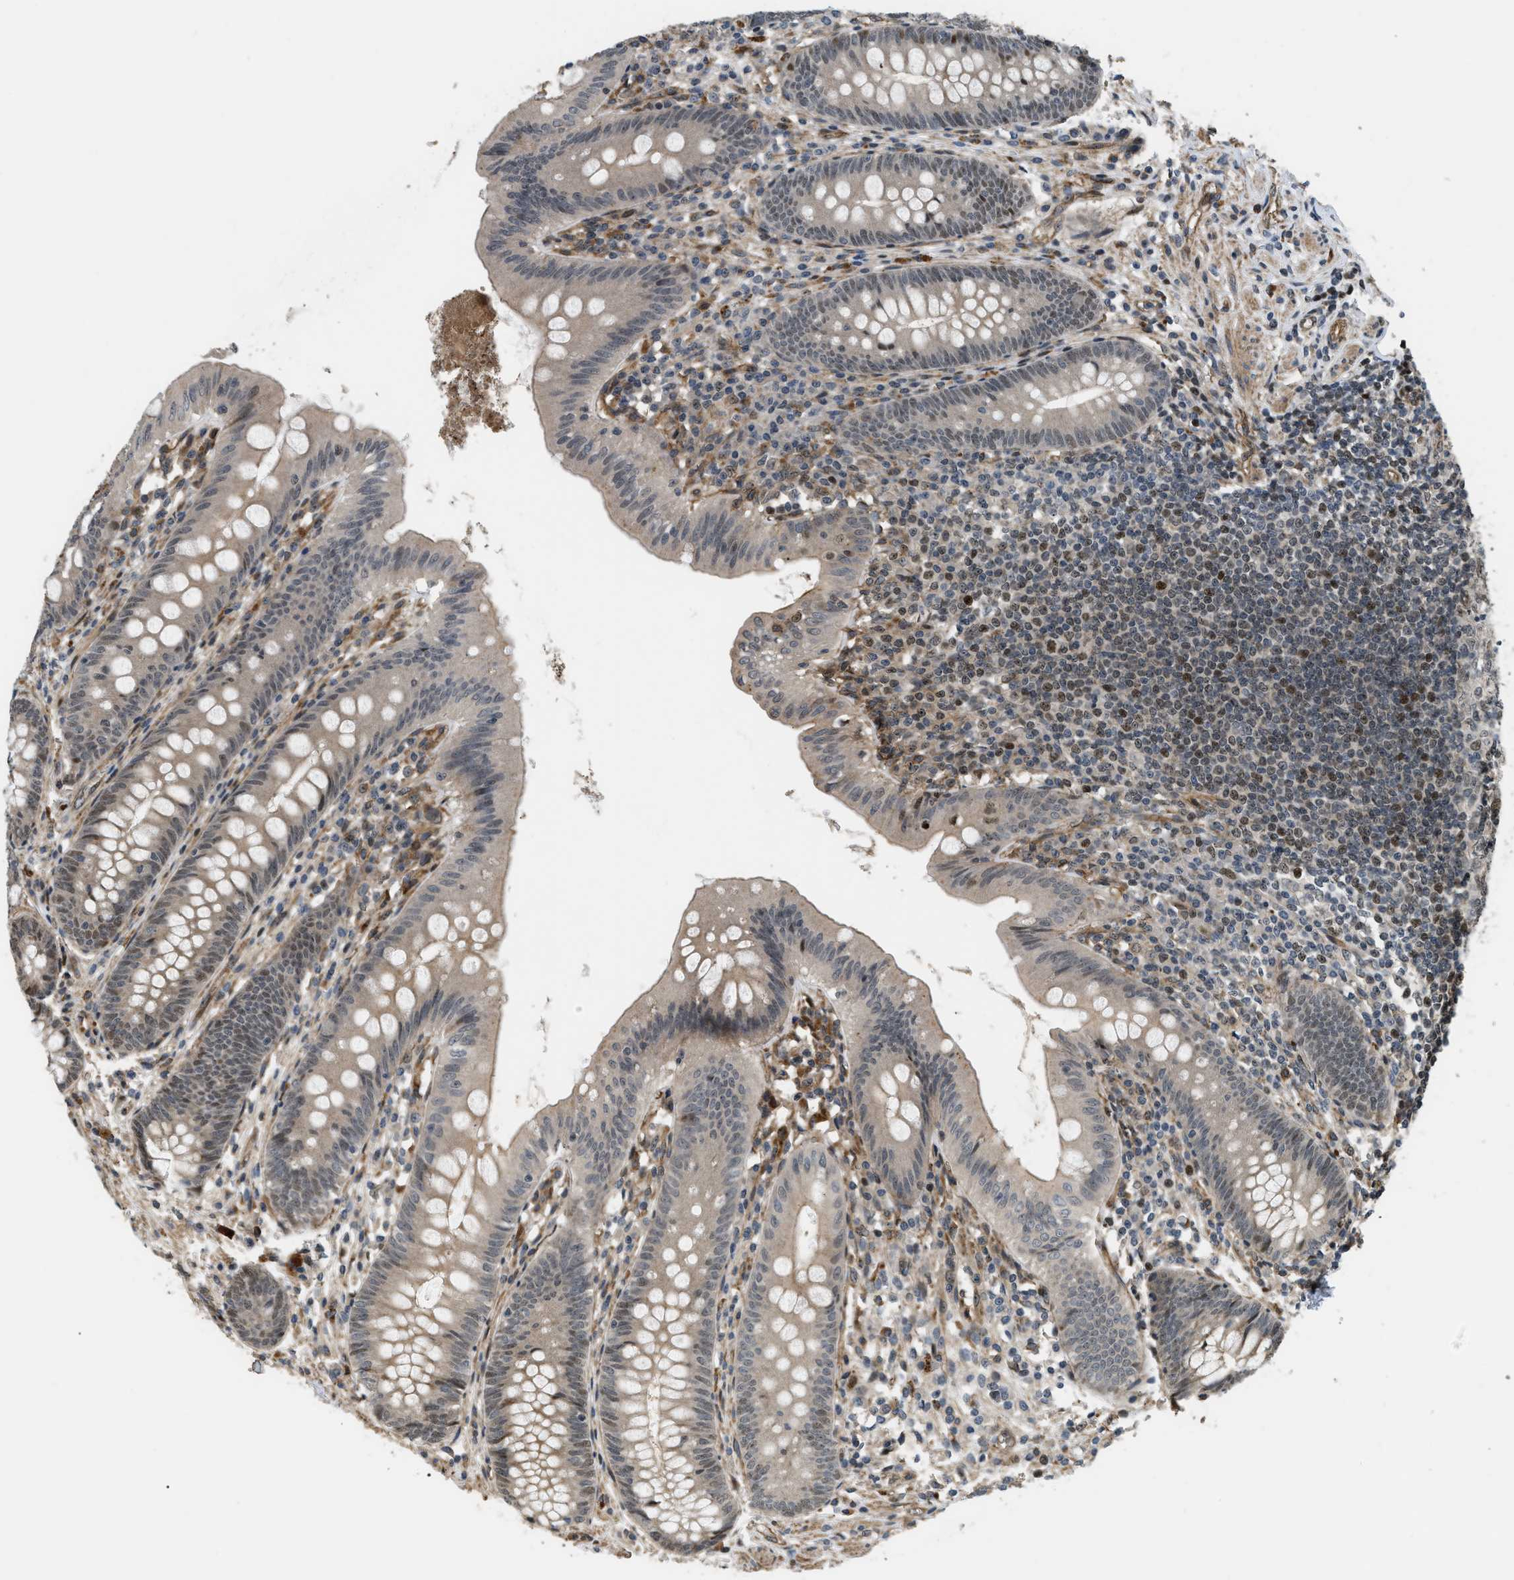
{"staining": {"intensity": "moderate", "quantity": "<25%", "location": "cytoplasmic/membranous,nuclear"}, "tissue": "appendix", "cell_type": "Glandular cells", "image_type": "normal", "snomed": [{"axis": "morphology", "description": "Normal tissue, NOS"}, {"axis": "topography", "description": "Appendix"}], "caption": "A histopathology image showing moderate cytoplasmic/membranous,nuclear positivity in about <25% of glandular cells in benign appendix, as visualized by brown immunohistochemical staining.", "gene": "LTA4H", "patient": {"sex": "male", "age": 56}}